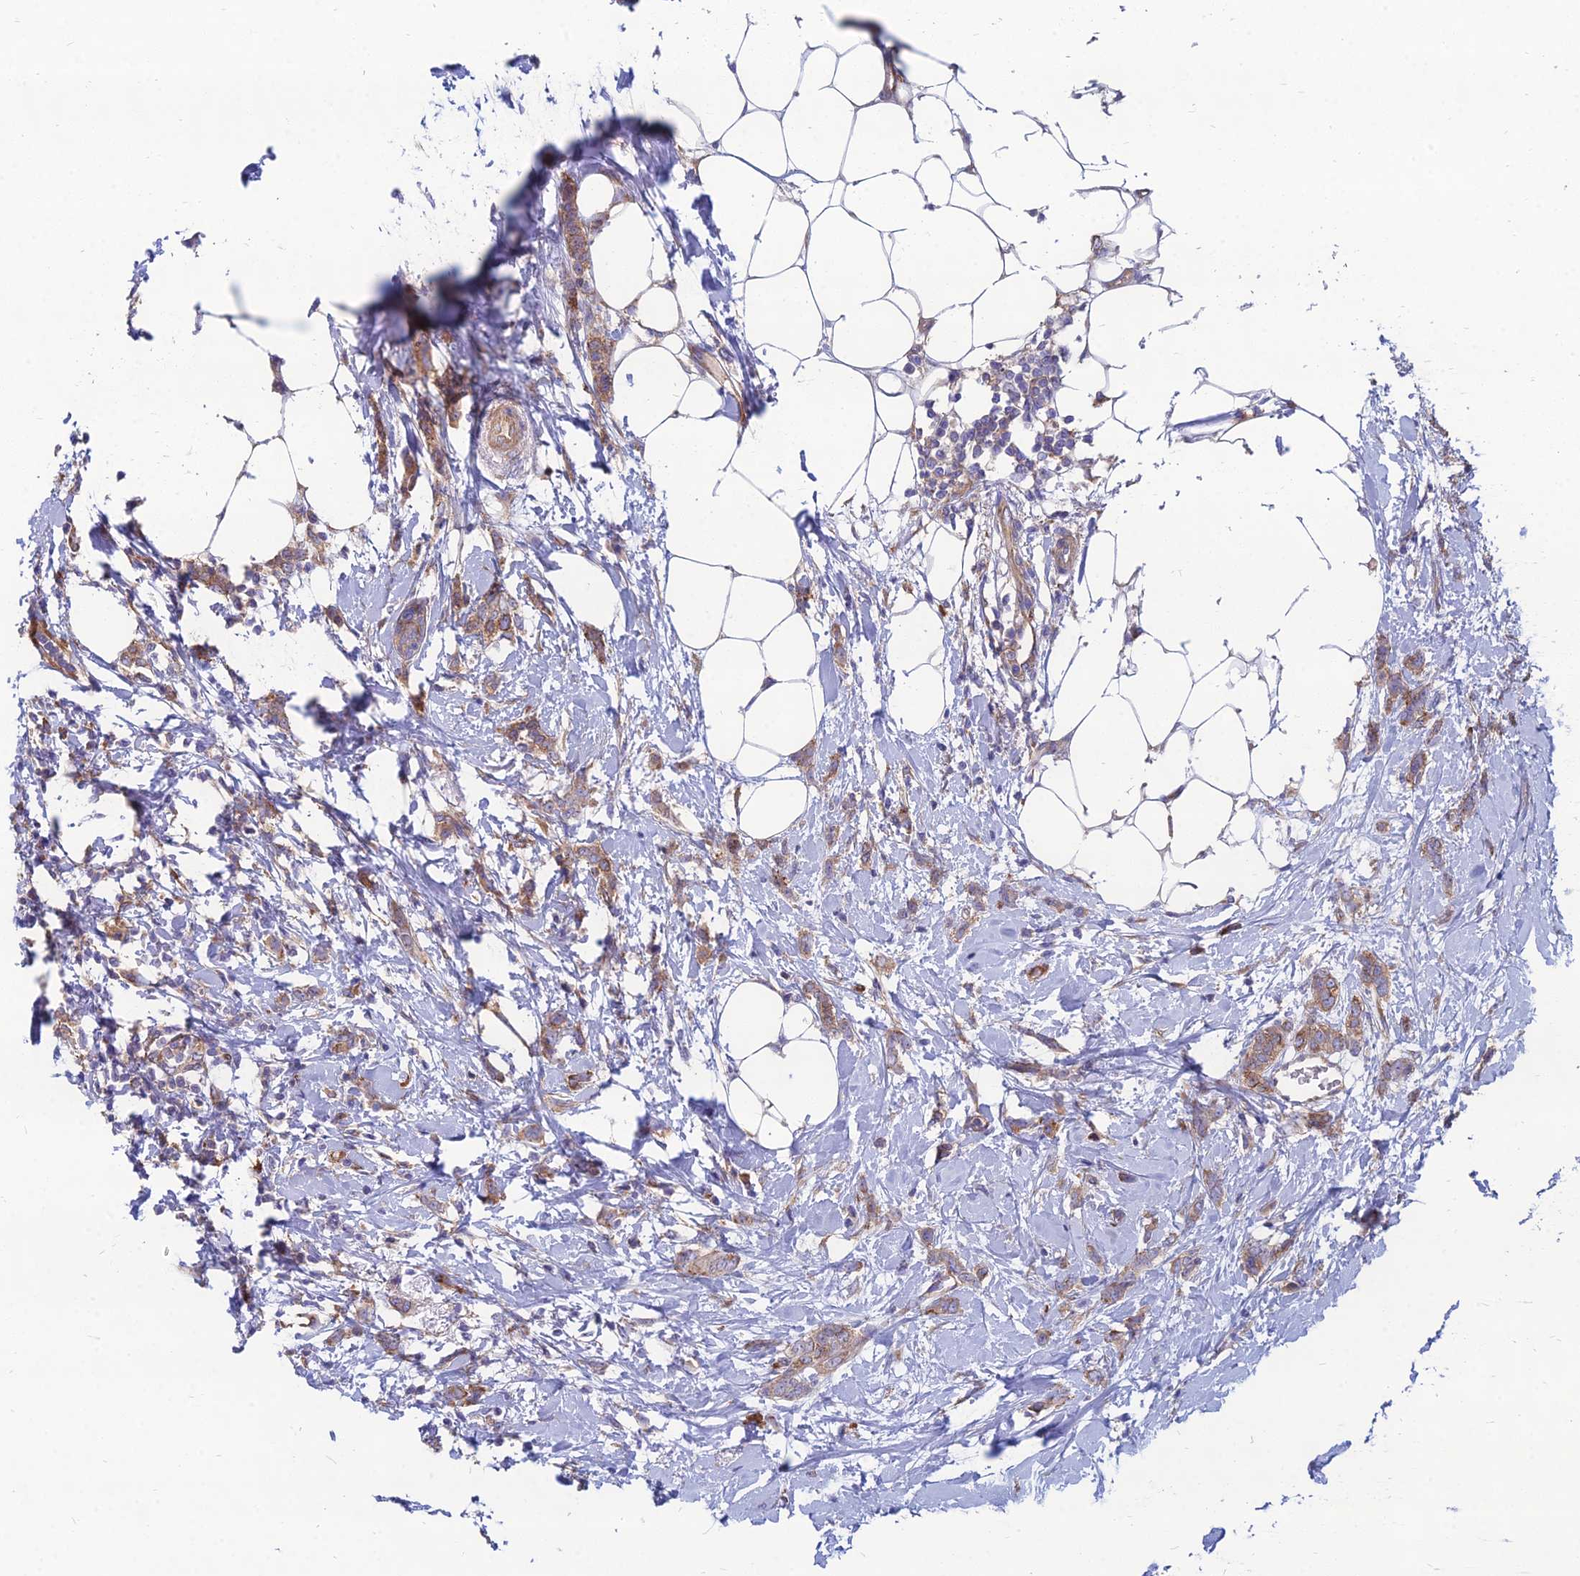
{"staining": {"intensity": "moderate", "quantity": ">75%", "location": "cytoplasmic/membranous"}, "tissue": "breast cancer", "cell_type": "Tumor cells", "image_type": "cancer", "snomed": [{"axis": "morphology", "description": "Duct carcinoma"}, {"axis": "topography", "description": "Breast"}], "caption": "Breast cancer (intraductal carcinoma) stained with immunohistochemistry (IHC) reveals moderate cytoplasmic/membranous expression in approximately >75% of tumor cells. (DAB (3,3'-diaminobenzidine) = brown stain, brightfield microscopy at high magnification).", "gene": "TXLNA", "patient": {"sex": "female", "age": 72}}